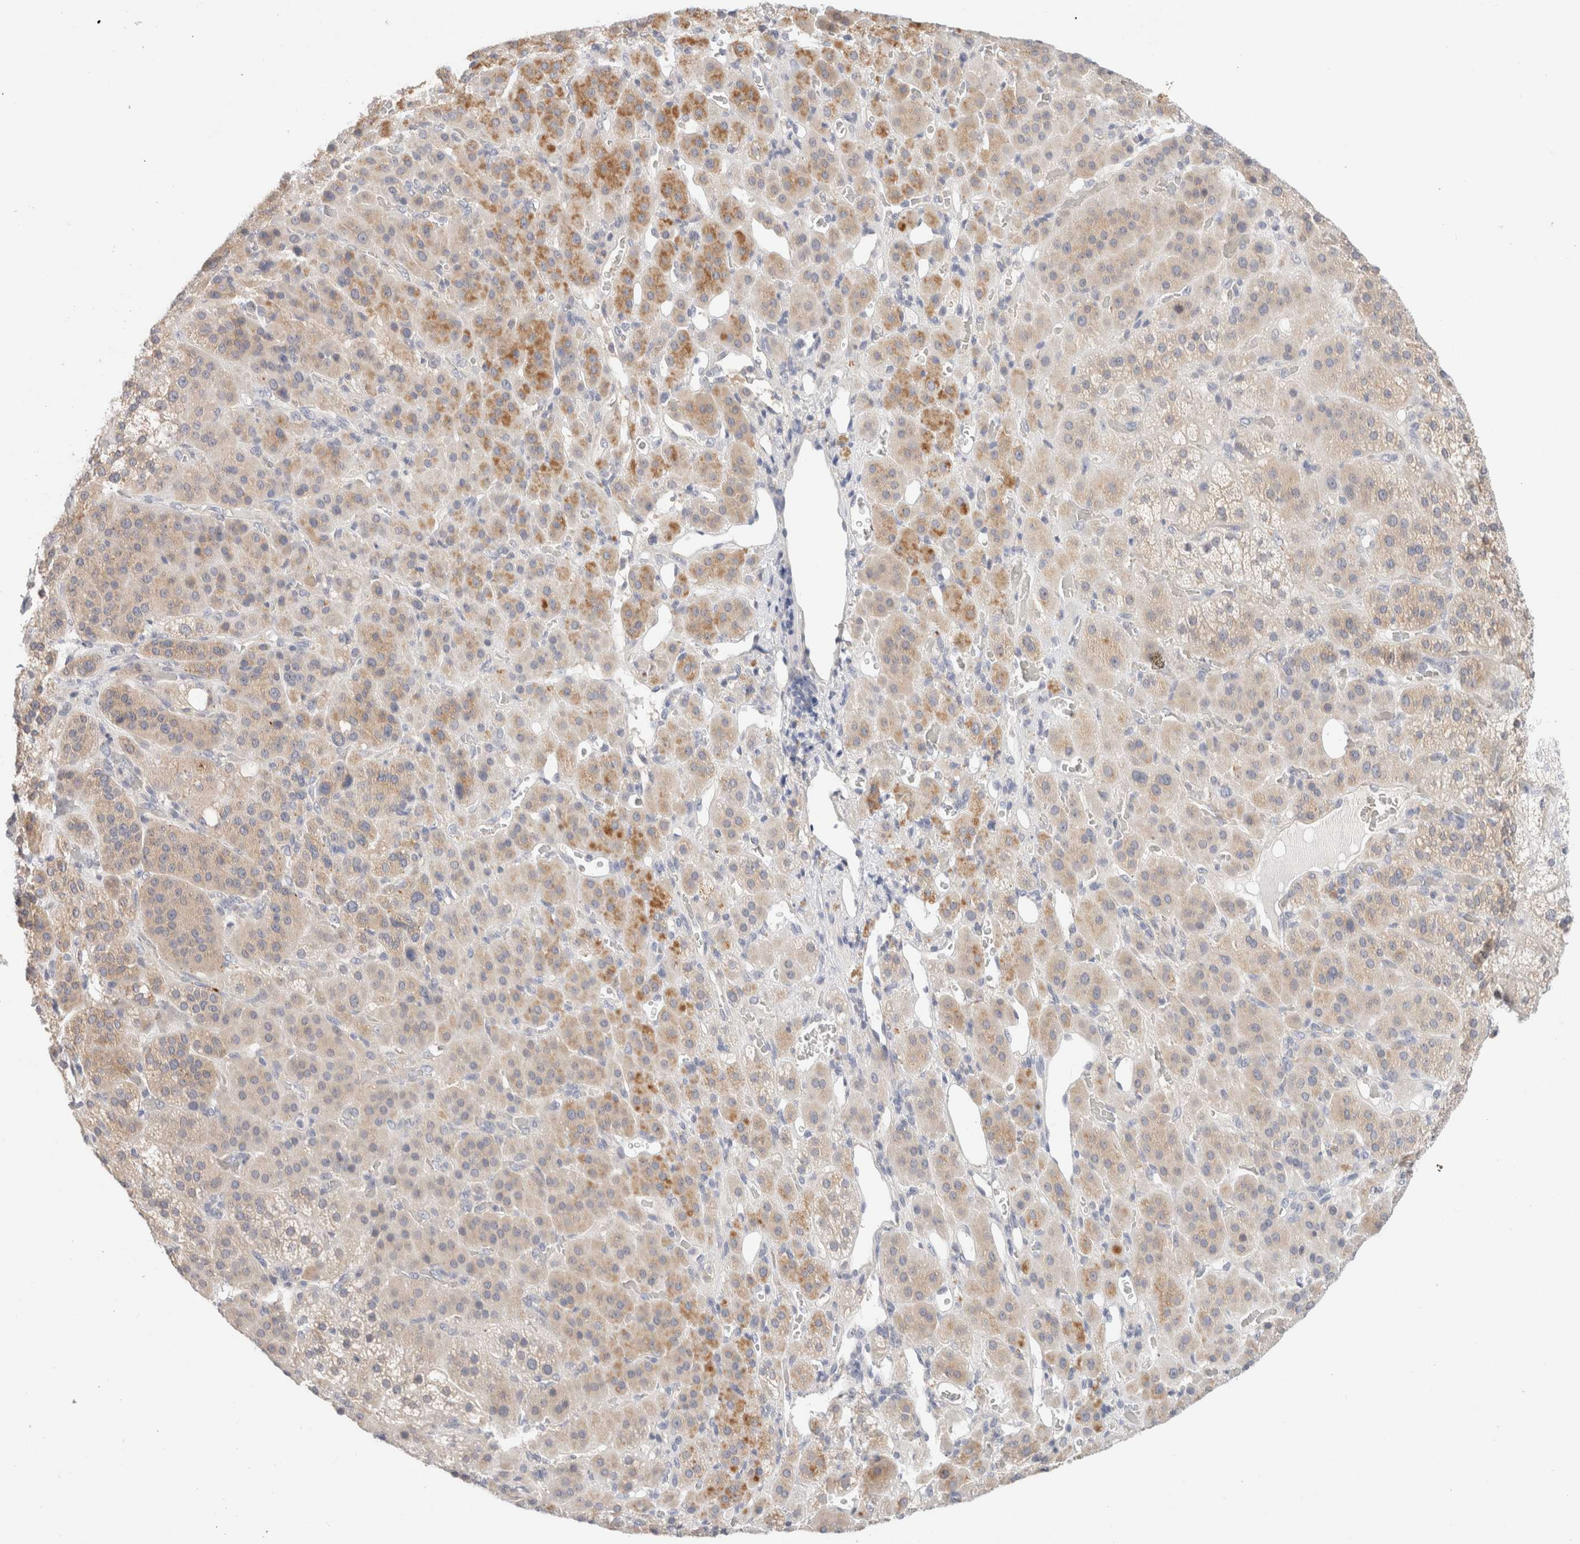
{"staining": {"intensity": "moderate", "quantity": "<25%", "location": "cytoplasmic/membranous"}, "tissue": "adrenal gland", "cell_type": "Glandular cells", "image_type": "normal", "snomed": [{"axis": "morphology", "description": "Normal tissue, NOS"}, {"axis": "topography", "description": "Adrenal gland"}], "caption": "Adrenal gland stained with DAB immunohistochemistry shows low levels of moderate cytoplasmic/membranous positivity in approximately <25% of glandular cells.", "gene": "SDR16C5", "patient": {"sex": "male", "age": 57}}